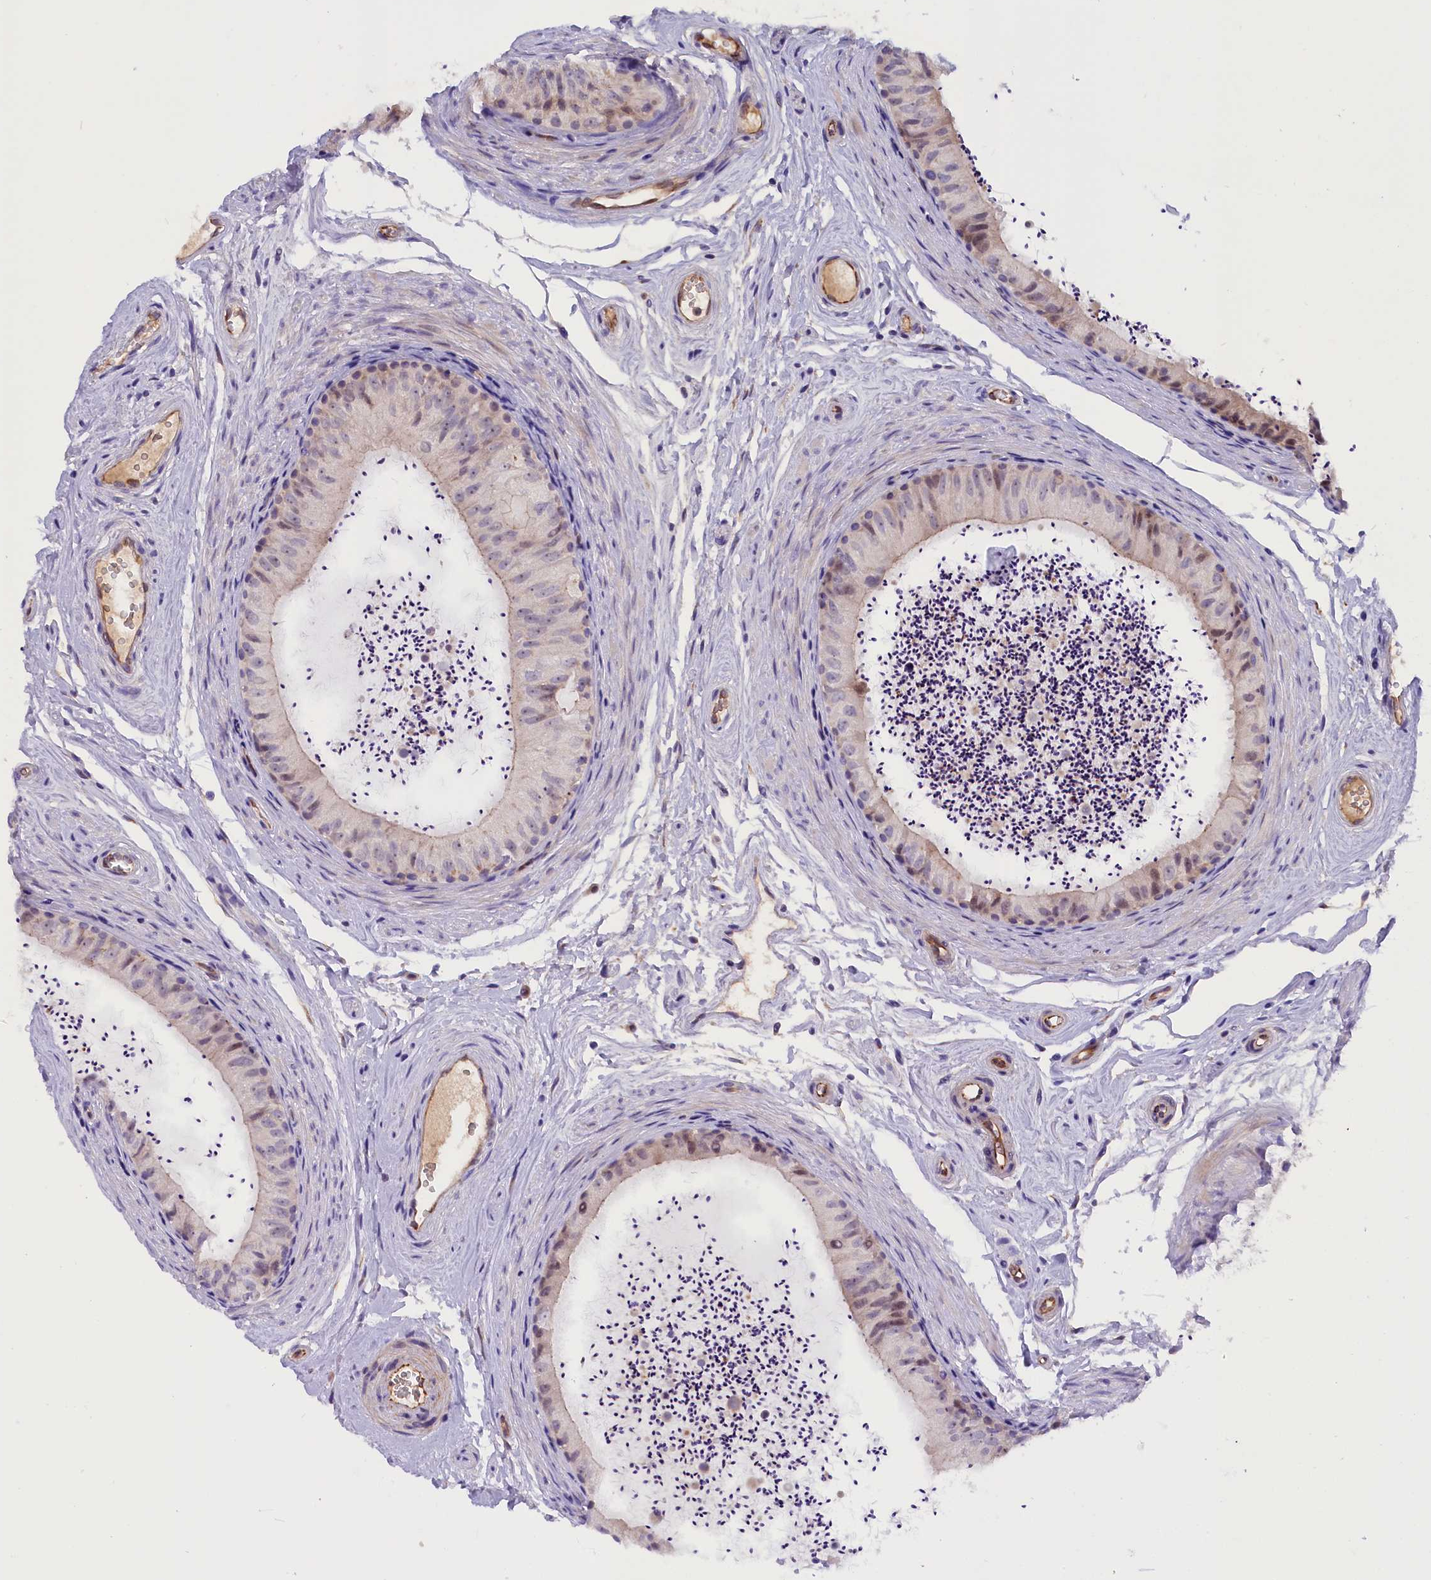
{"staining": {"intensity": "weak", "quantity": "<25%", "location": "nuclear"}, "tissue": "epididymis", "cell_type": "Glandular cells", "image_type": "normal", "snomed": [{"axis": "morphology", "description": "Normal tissue, NOS"}, {"axis": "topography", "description": "Epididymis"}], "caption": "The IHC micrograph has no significant expression in glandular cells of epididymis. Nuclei are stained in blue.", "gene": "CCDC32", "patient": {"sex": "male", "age": 56}}